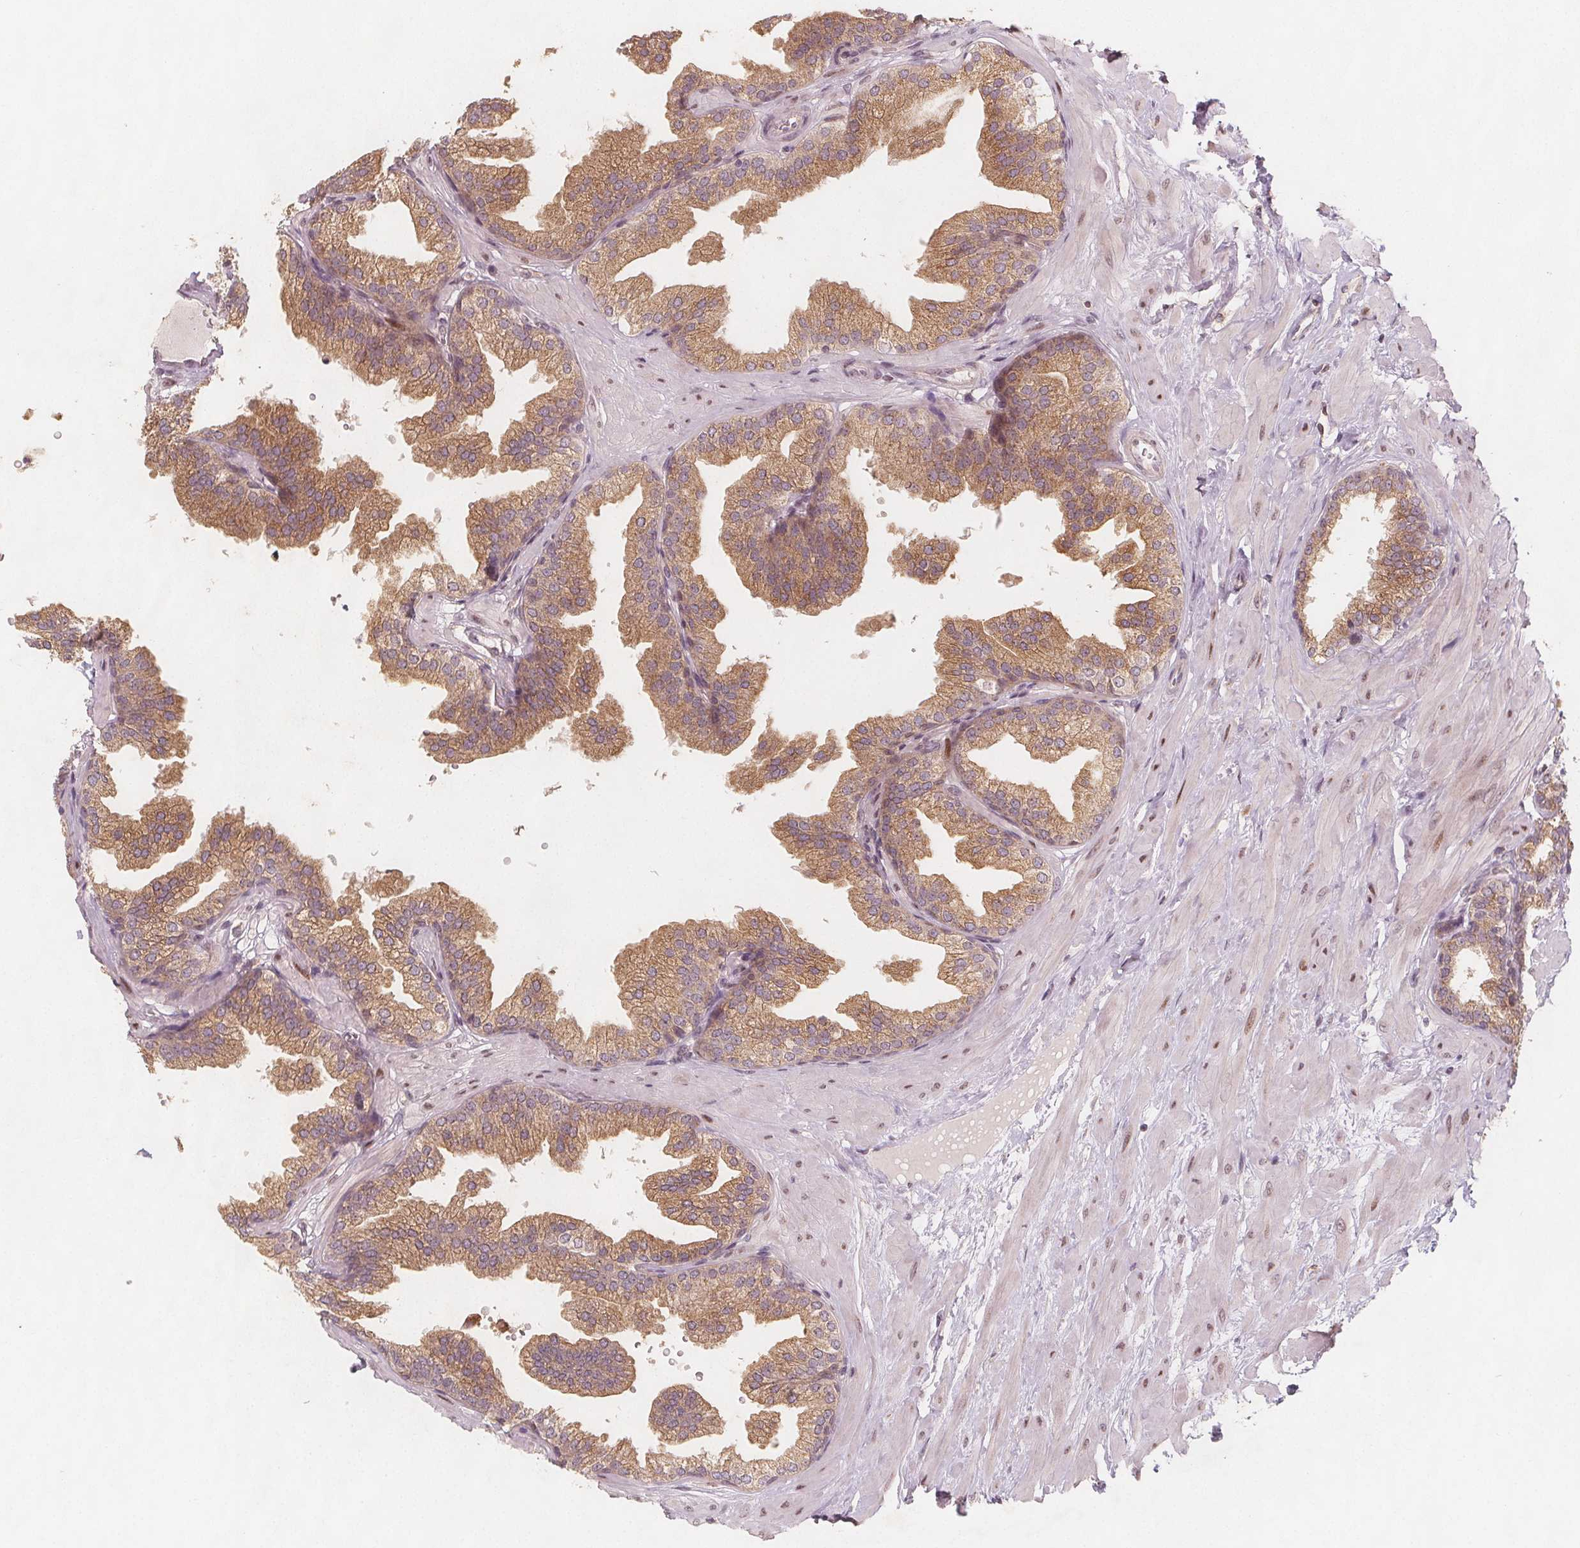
{"staining": {"intensity": "moderate", "quantity": ">75%", "location": "cytoplasmic/membranous"}, "tissue": "prostate", "cell_type": "Glandular cells", "image_type": "normal", "snomed": [{"axis": "morphology", "description": "Normal tissue, NOS"}, {"axis": "topography", "description": "Prostate"}], "caption": "Prostate was stained to show a protein in brown. There is medium levels of moderate cytoplasmic/membranous staining in approximately >75% of glandular cells.", "gene": "NCSTN", "patient": {"sex": "male", "age": 37}}